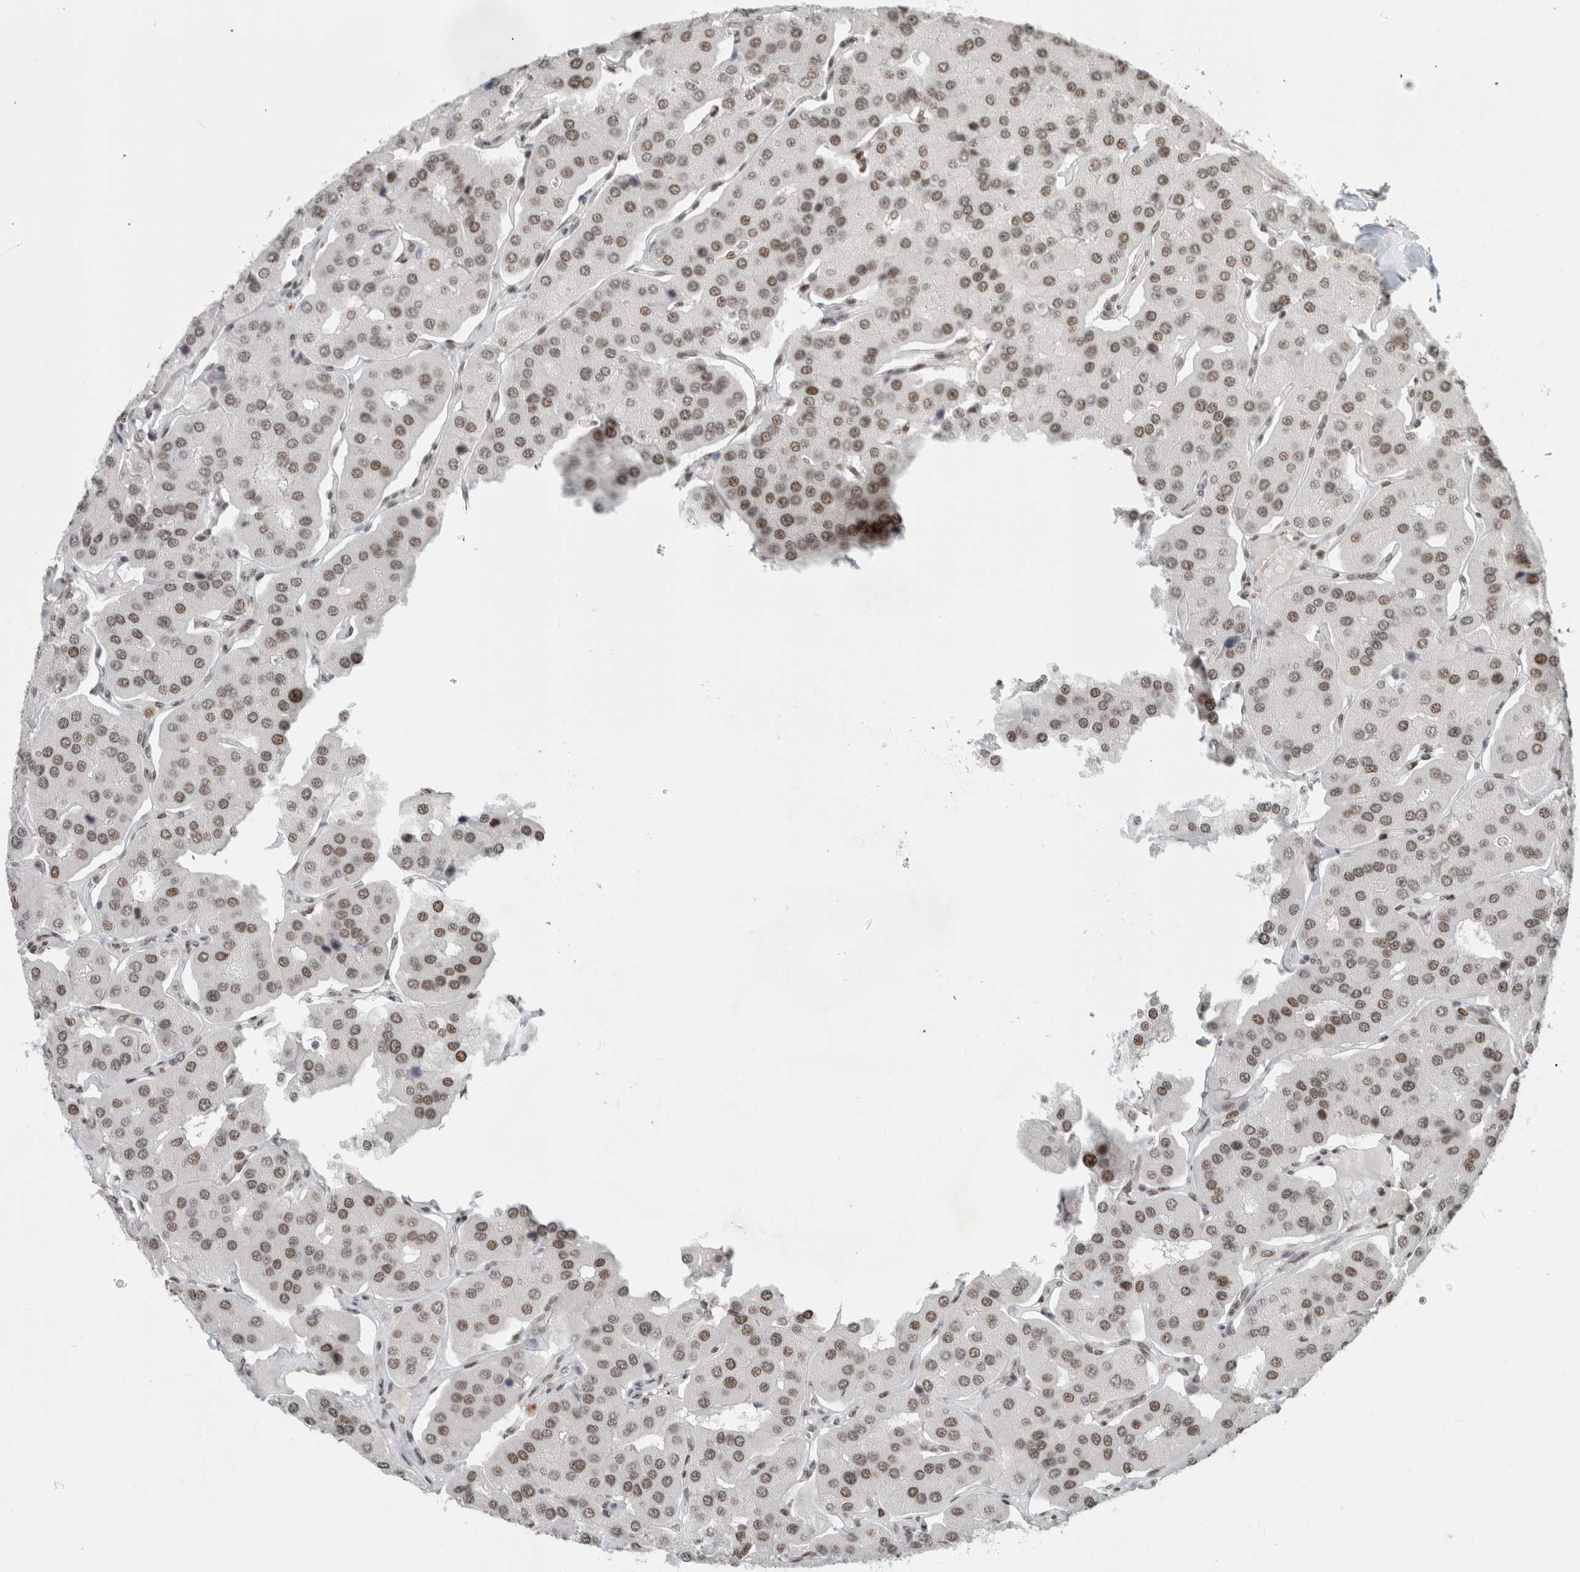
{"staining": {"intensity": "moderate", "quantity": ">75%", "location": "nuclear"}, "tissue": "parathyroid gland", "cell_type": "Glandular cells", "image_type": "normal", "snomed": [{"axis": "morphology", "description": "Normal tissue, NOS"}, {"axis": "morphology", "description": "Adenoma, NOS"}, {"axis": "topography", "description": "Parathyroid gland"}], "caption": "This photomicrograph shows immunohistochemistry (IHC) staining of benign parathyroid gland, with medium moderate nuclear positivity in about >75% of glandular cells.", "gene": "HNRNPR", "patient": {"sex": "female", "age": 86}}